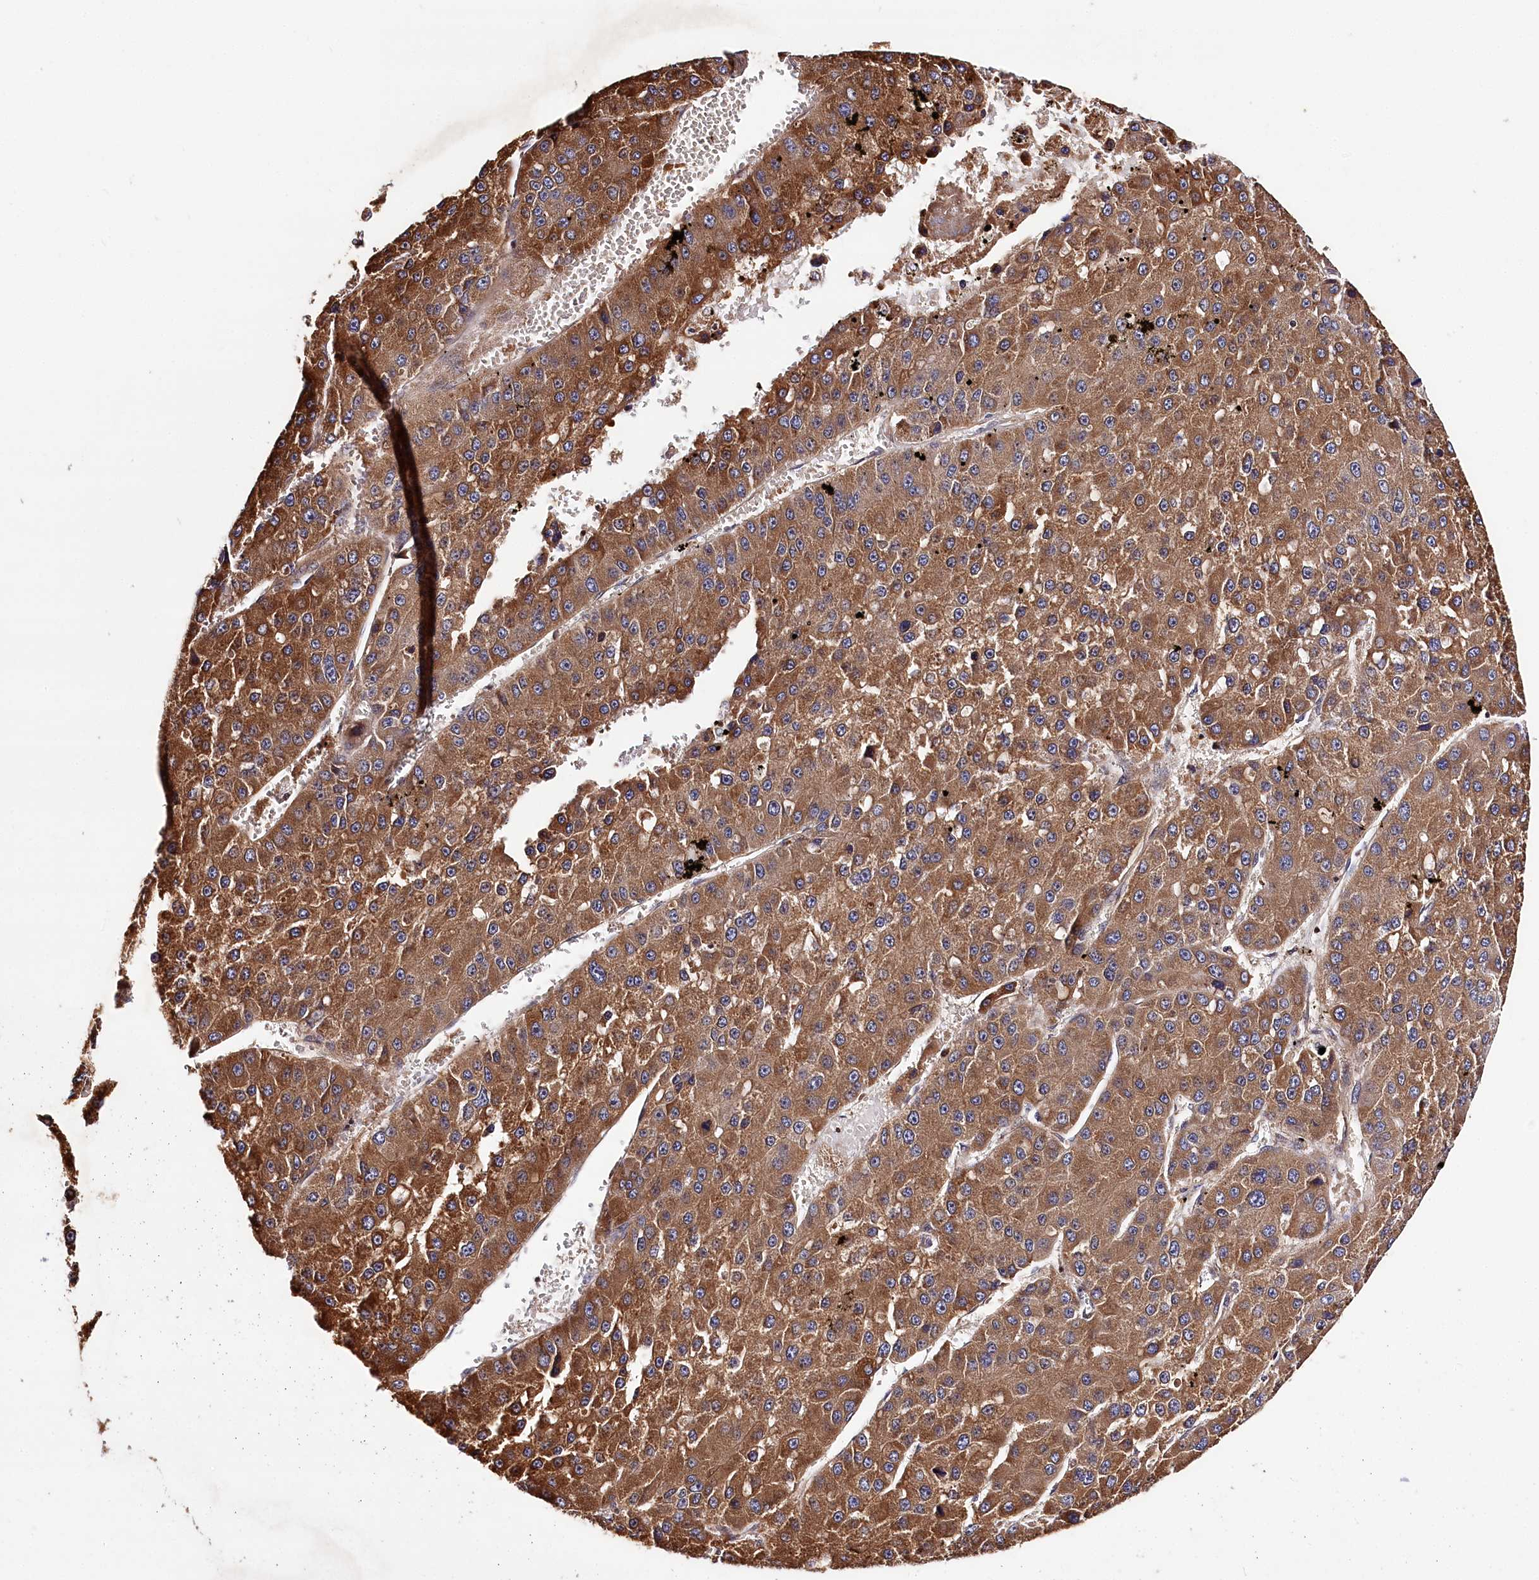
{"staining": {"intensity": "moderate", "quantity": ">75%", "location": "cytoplasmic/membranous"}, "tissue": "liver cancer", "cell_type": "Tumor cells", "image_type": "cancer", "snomed": [{"axis": "morphology", "description": "Carcinoma, Hepatocellular, NOS"}, {"axis": "topography", "description": "Liver"}], "caption": "Immunohistochemistry staining of liver cancer, which reveals medium levels of moderate cytoplasmic/membranous positivity in approximately >75% of tumor cells indicating moderate cytoplasmic/membranous protein staining. The staining was performed using DAB (3,3'-diaminobenzidine) (brown) for protein detection and nuclei were counterstained in hematoxylin (blue).", "gene": "WWC1", "patient": {"sex": "female", "age": 73}}